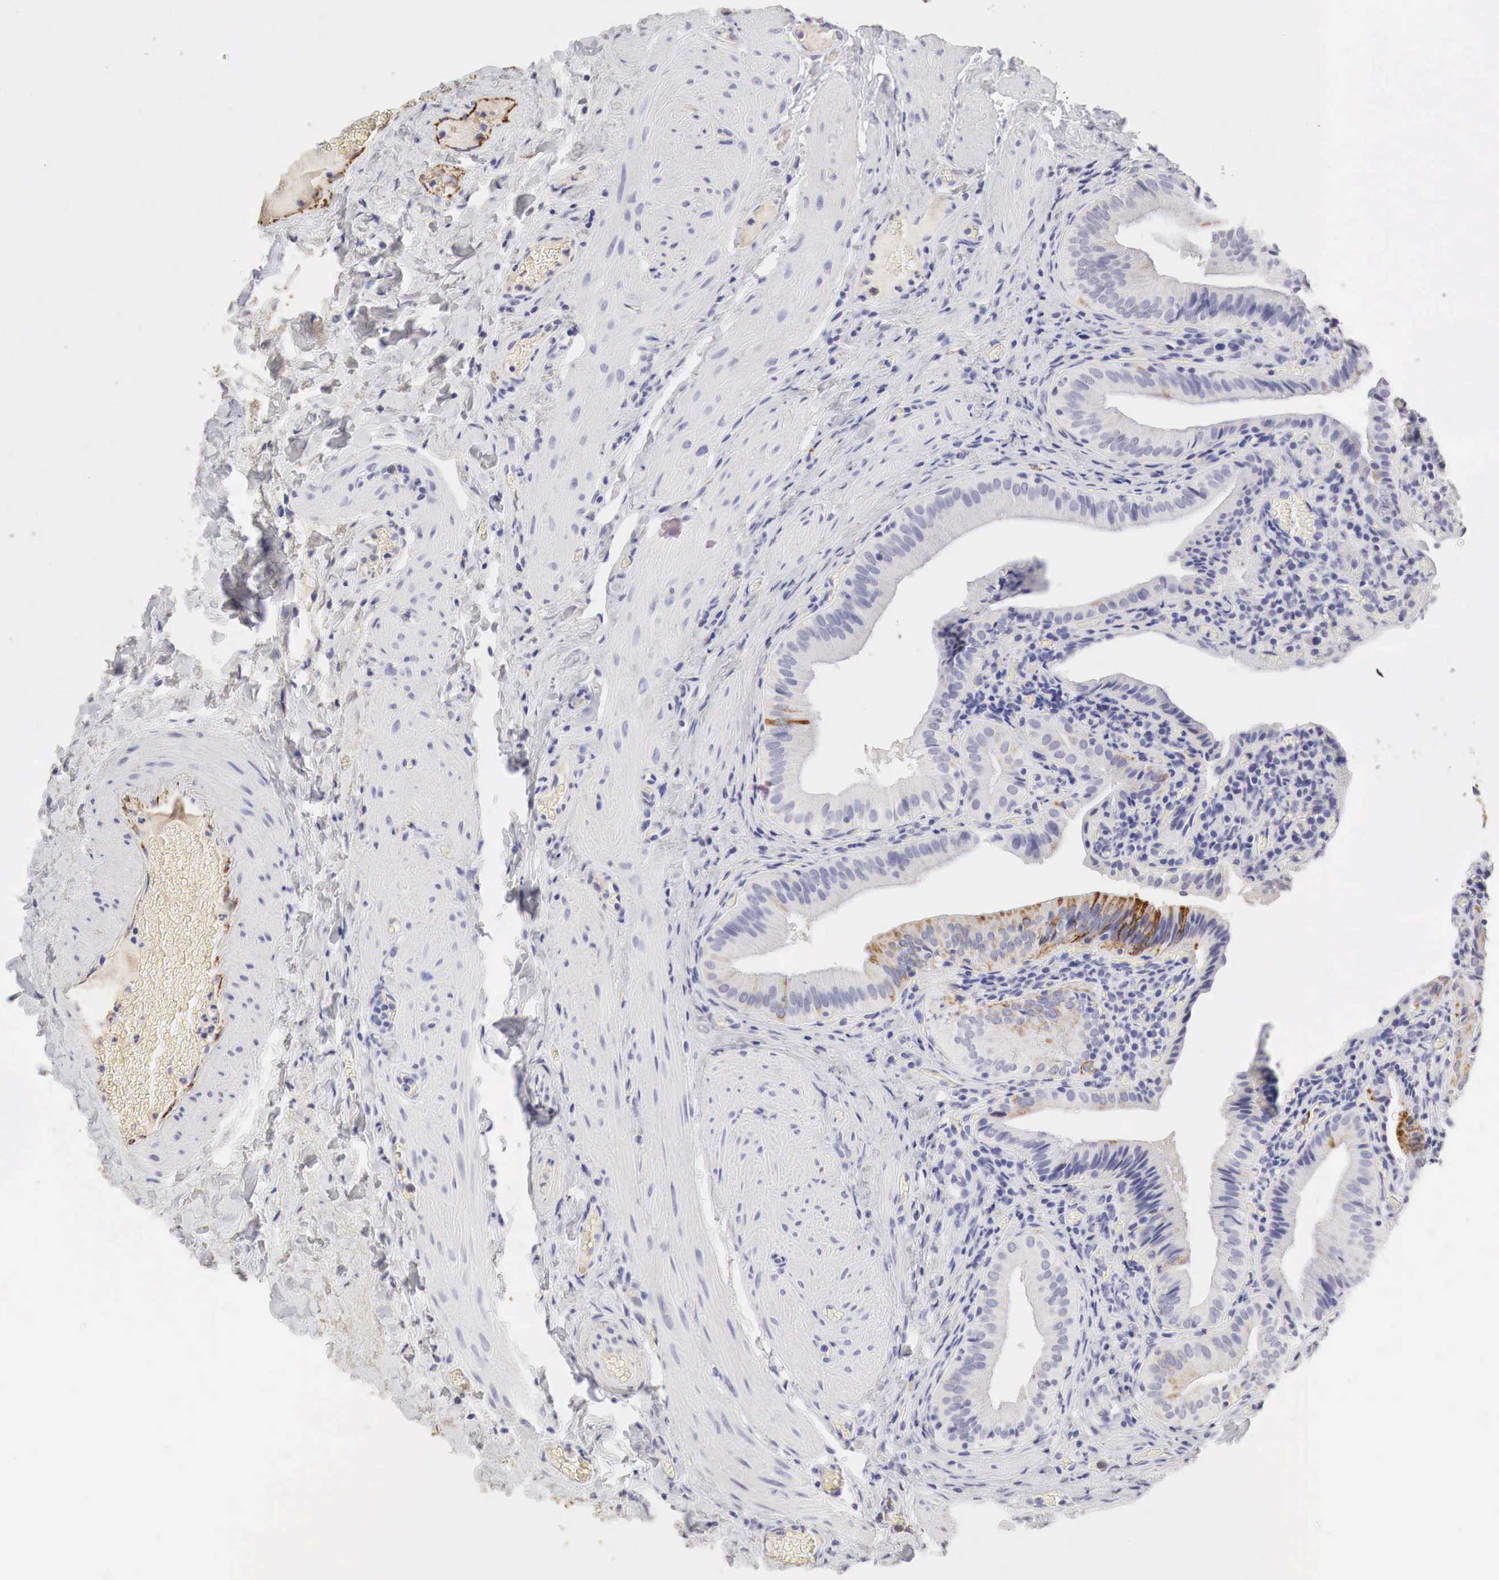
{"staining": {"intensity": "moderate", "quantity": "<25%", "location": "cytoplasmic/membranous"}, "tissue": "gallbladder", "cell_type": "Glandular cells", "image_type": "normal", "snomed": [{"axis": "morphology", "description": "Normal tissue, NOS"}, {"axis": "topography", "description": "Gallbladder"}], "caption": "This micrograph shows IHC staining of benign human gallbladder, with low moderate cytoplasmic/membranous expression in approximately <25% of glandular cells.", "gene": "OTC", "patient": {"sex": "female", "age": 76}}